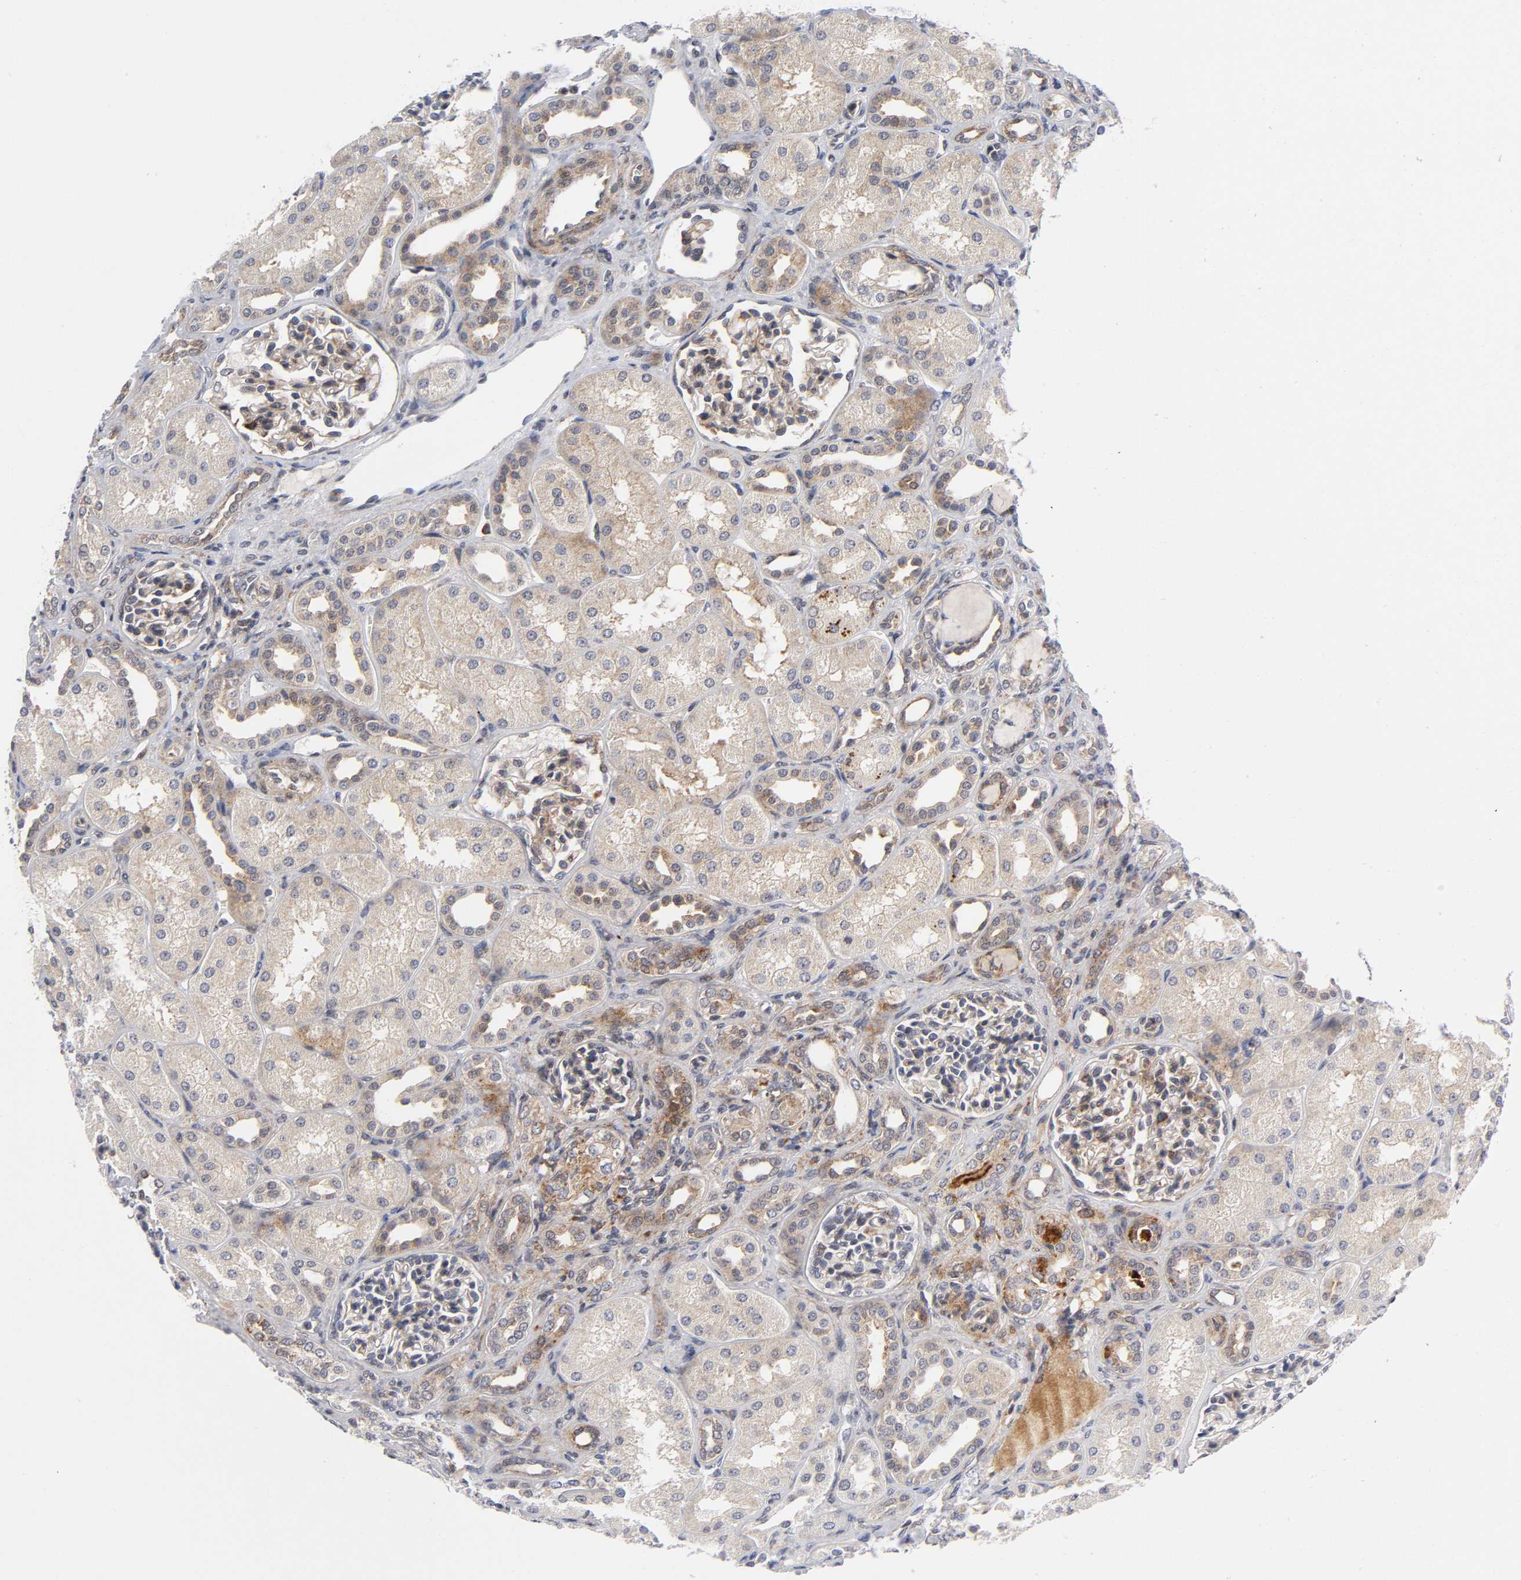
{"staining": {"intensity": "moderate", "quantity": ">75%", "location": "cytoplasmic/membranous"}, "tissue": "kidney", "cell_type": "Cells in glomeruli", "image_type": "normal", "snomed": [{"axis": "morphology", "description": "Normal tissue, NOS"}, {"axis": "topography", "description": "Kidney"}], "caption": "High-magnification brightfield microscopy of unremarkable kidney stained with DAB (3,3'-diaminobenzidine) (brown) and counterstained with hematoxylin (blue). cells in glomeruli exhibit moderate cytoplasmic/membranous expression is seen in about>75% of cells.", "gene": "EIF5", "patient": {"sex": "male", "age": 7}}